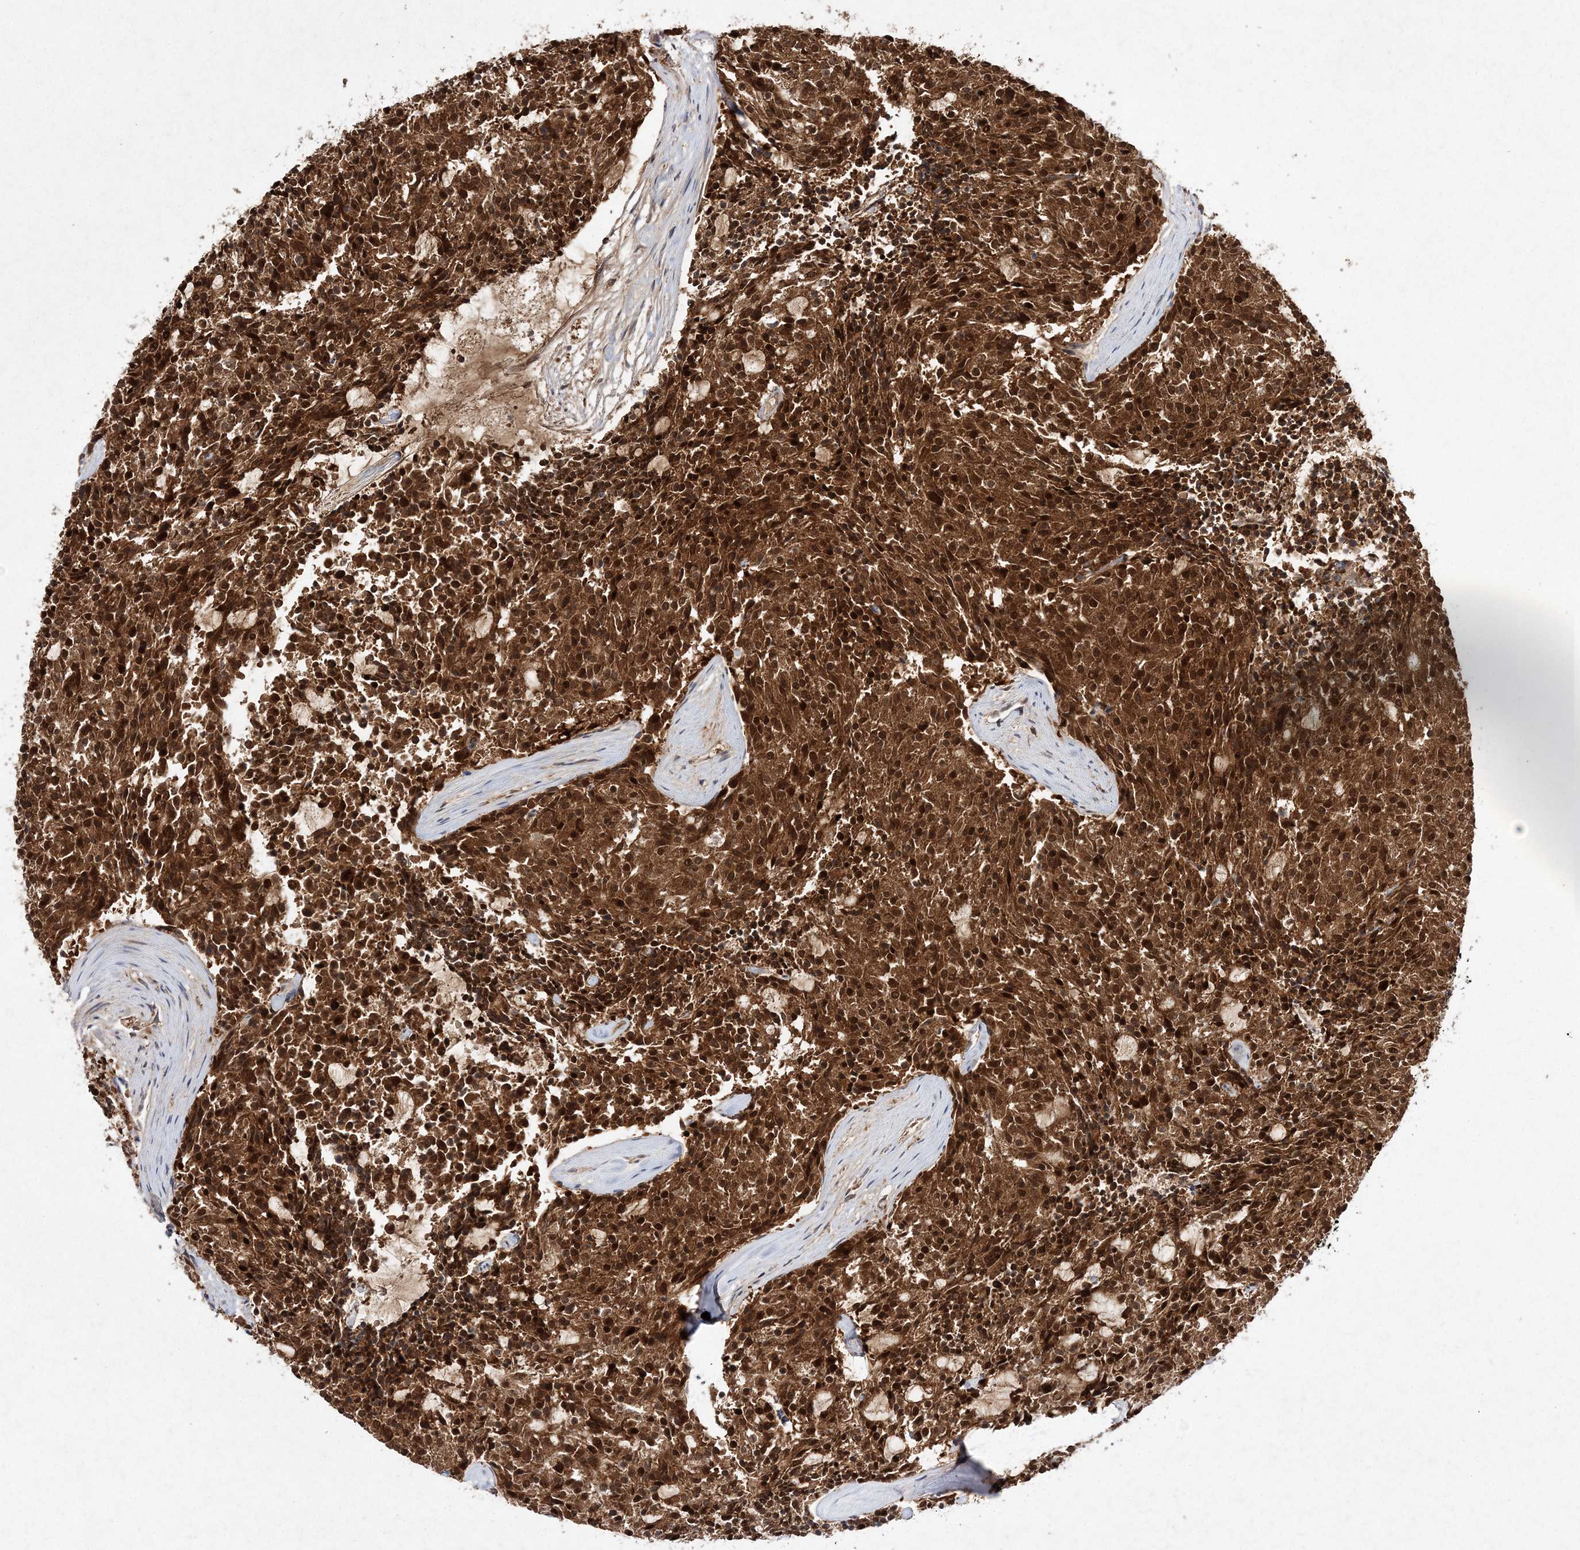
{"staining": {"intensity": "strong", "quantity": ">75%", "location": "cytoplasmic/membranous,nuclear"}, "tissue": "carcinoid", "cell_type": "Tumor cells", "image_type": "cancer", "snomed": [{"axis": "morphology", "description": "Carcinoid, malignant, NOS"}, {"axis": "topography", "description": "Pancreas"}], "caption": "Brown immunohistochemical staining in malignant carcinoid demonstrates strong cytoplasmic/membranous and nuclear positivity in about >75% of tumor cells.", "gene": "NIF3L1", "patient": {"sex": "female", "age": 54}}